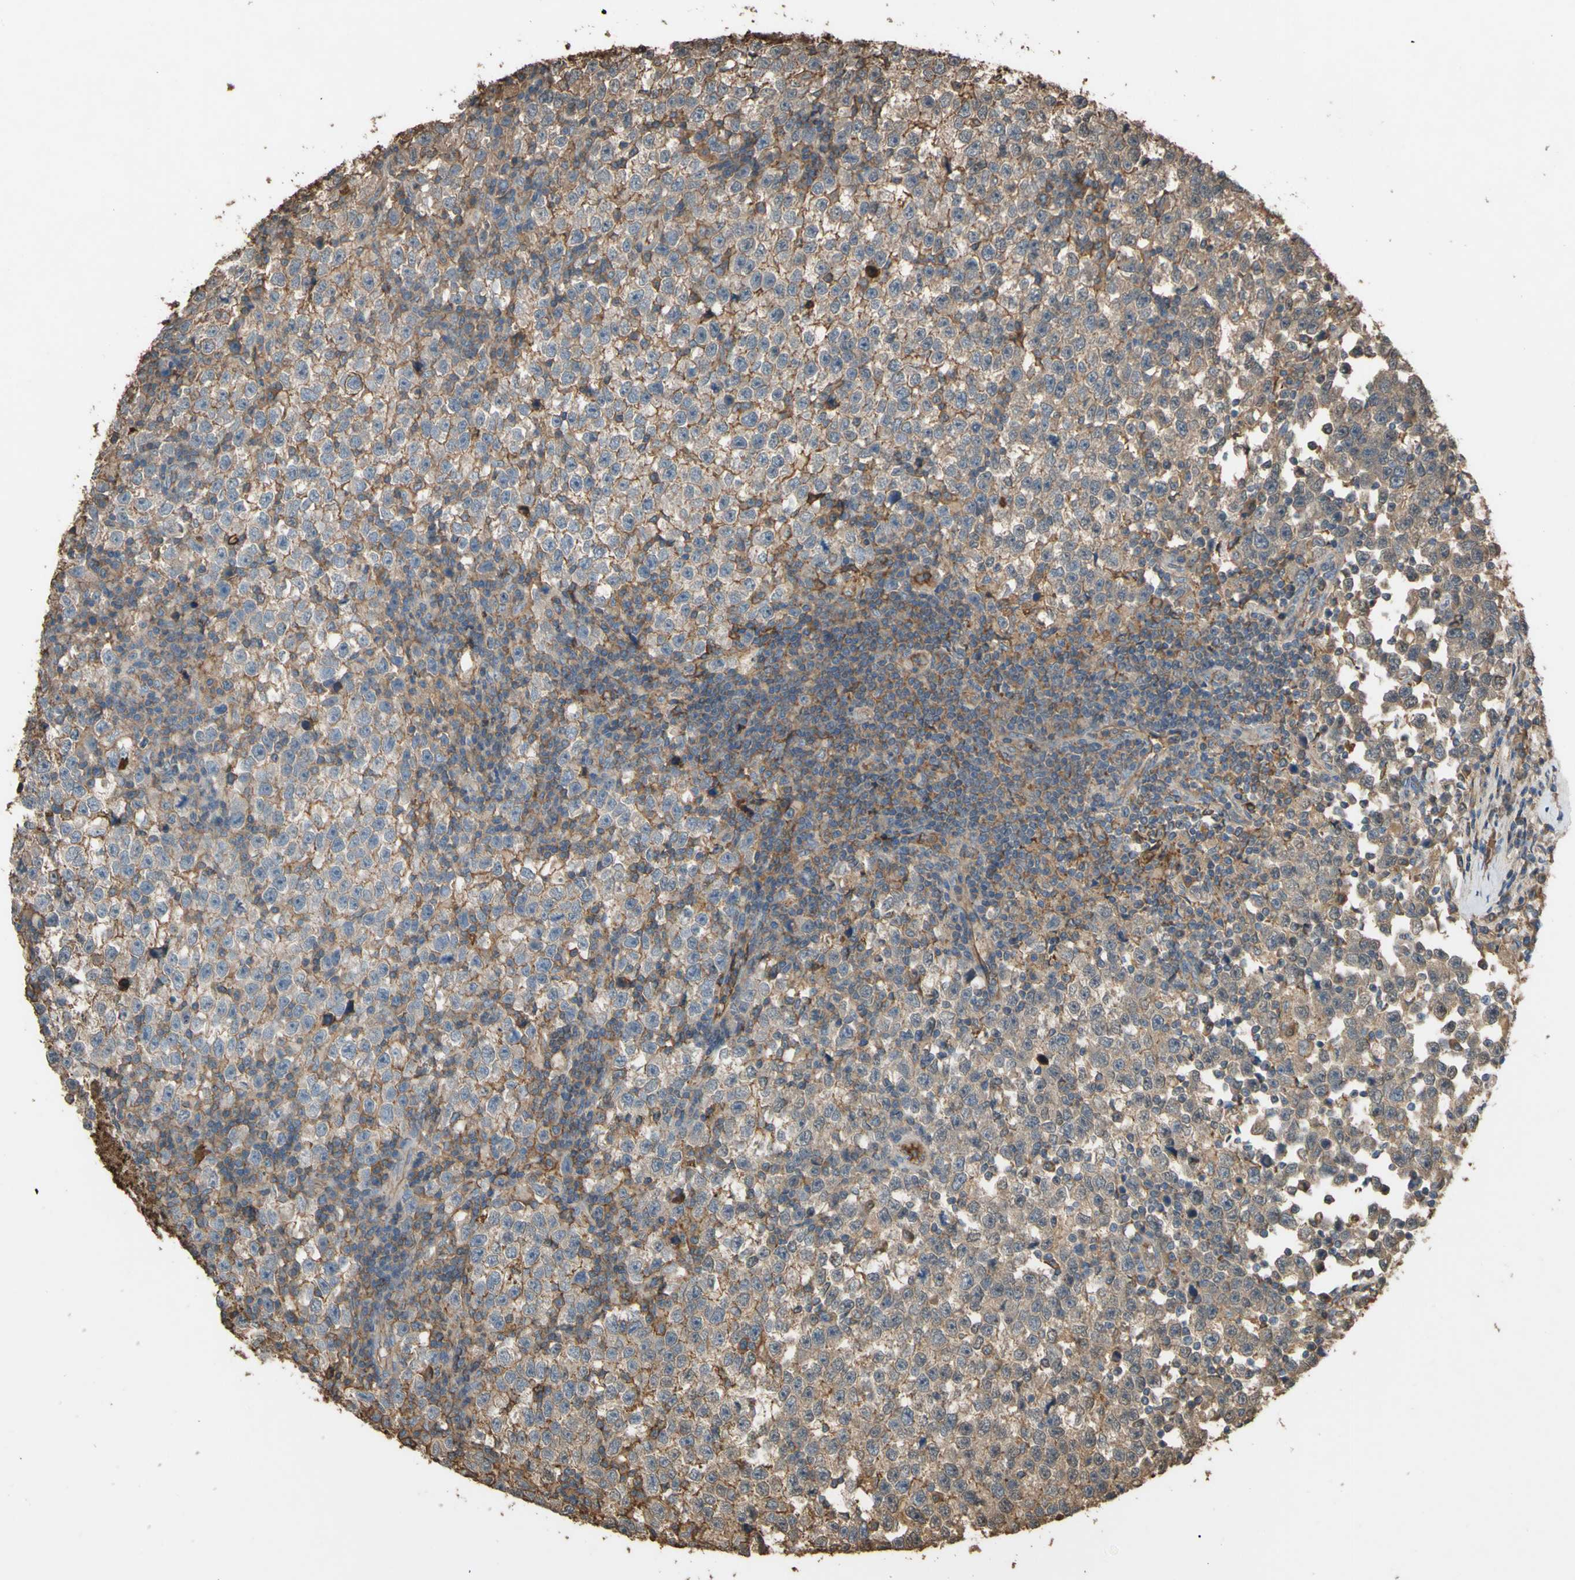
{"staining": {"intensity": "weak", "quantity": ">75%", "location": "cytoplasmic/membranous"}, "tissue": "testis cancer", "cell_type": "Tumor cells", "image_type": "cancer", "snomed": [{"axis": "morphology", "description": "Seminoma, NOS"}, {"axis": "topography", "description": "Testis"}], "caption": "Protein analysis of testis cancer tissue demonstrates weak cytoplasmic/membranous positivity in approximately >75% of tumor cells. (Brightfield microscopy of DAB IHC at high magnification).", "gene": "PTGDS", "patient": {"sex": "male", "age": 43}}